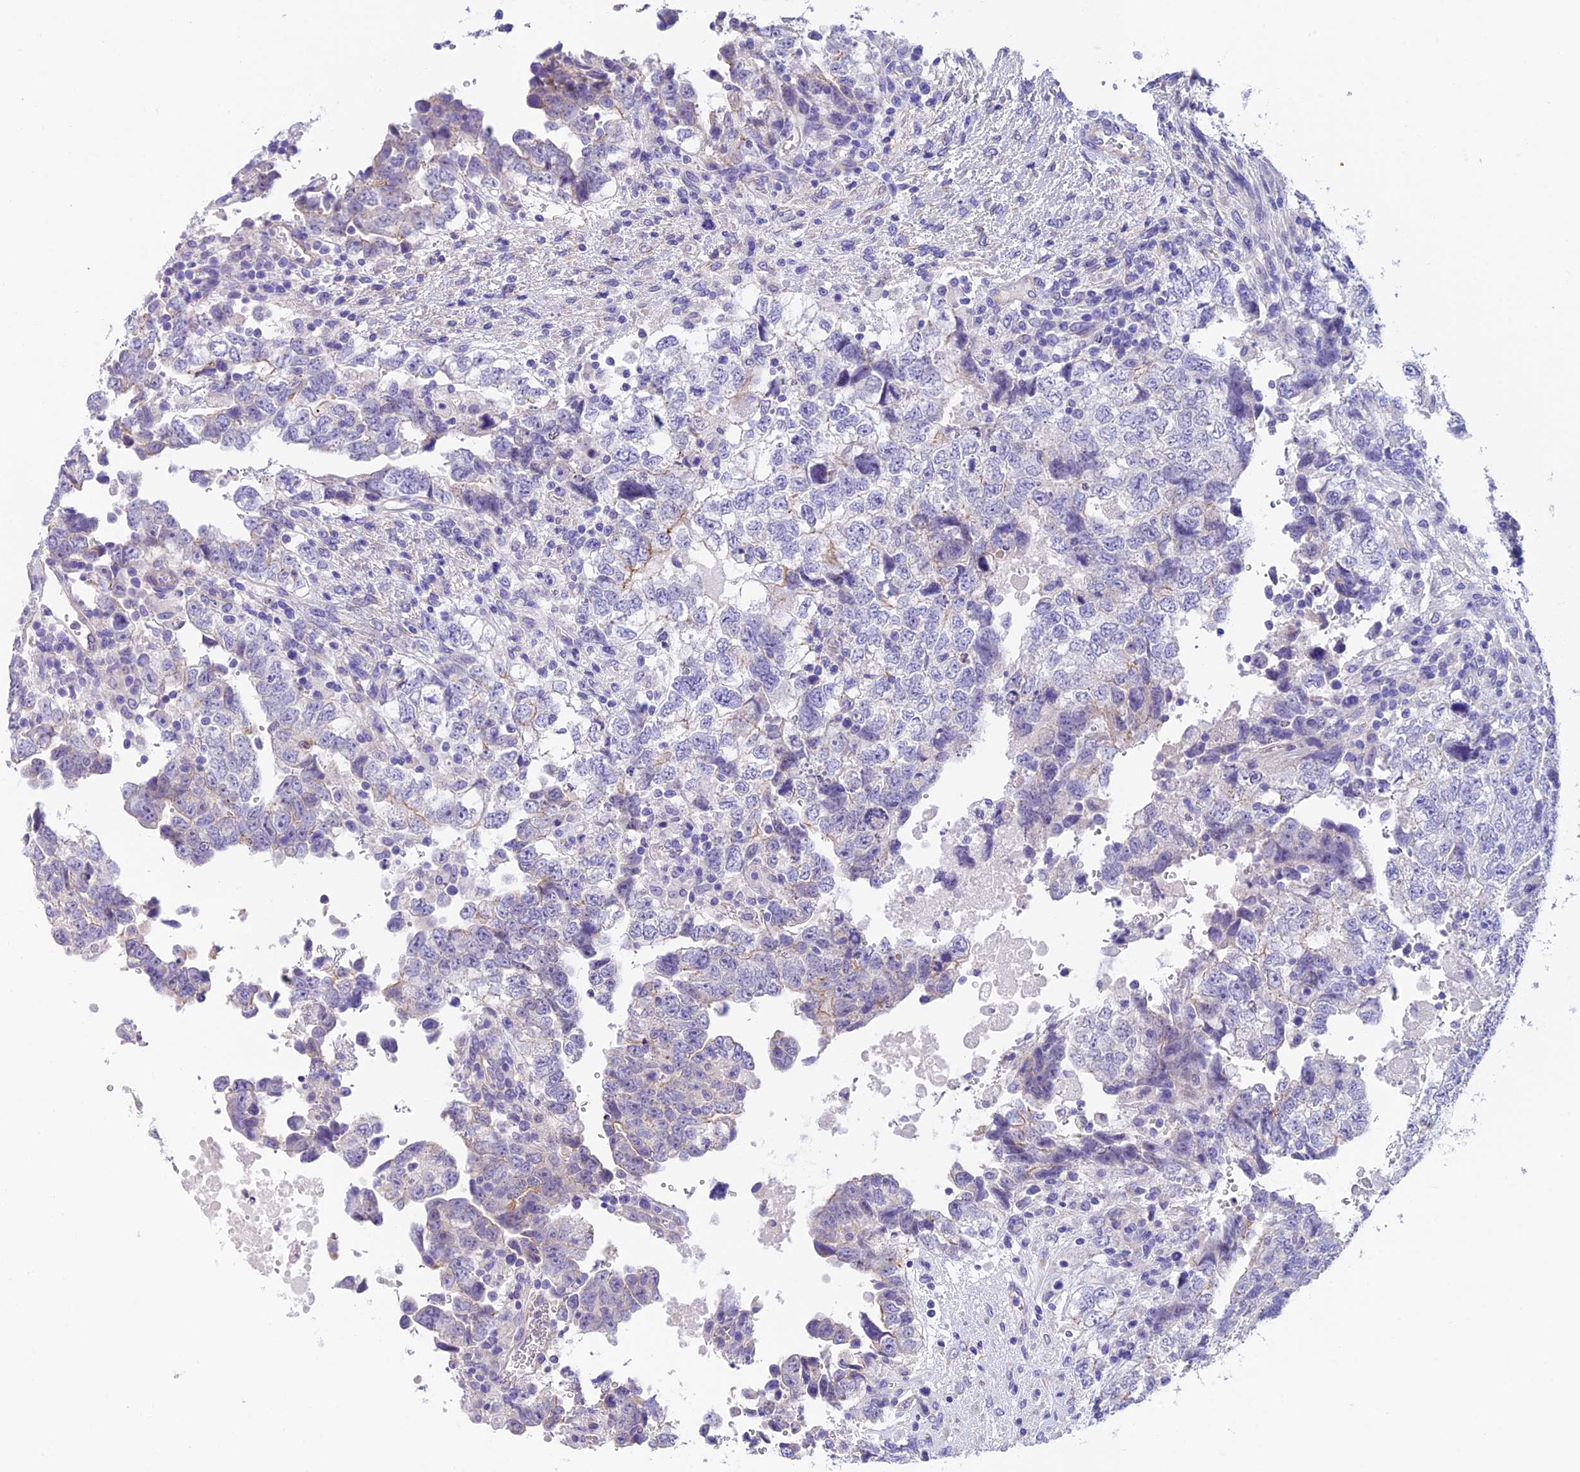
{"staining": {"intensity": "negative", "quantity": "none", "location": "none"}, "tissue": "testis cancer", "cell_type": "Tumor cells", "image_type": "cancer", "snomed": [{"axis": "morphology", "description": "Carcinoma, Embryonal, NOS"}, {"axis": "topography", "description": "Testis"}], "caption": "Tumor cells are negative for brown protein staining in testis cancer.", "gene": "C17orf67", "patient": {"sex": "male", "age": 37}}